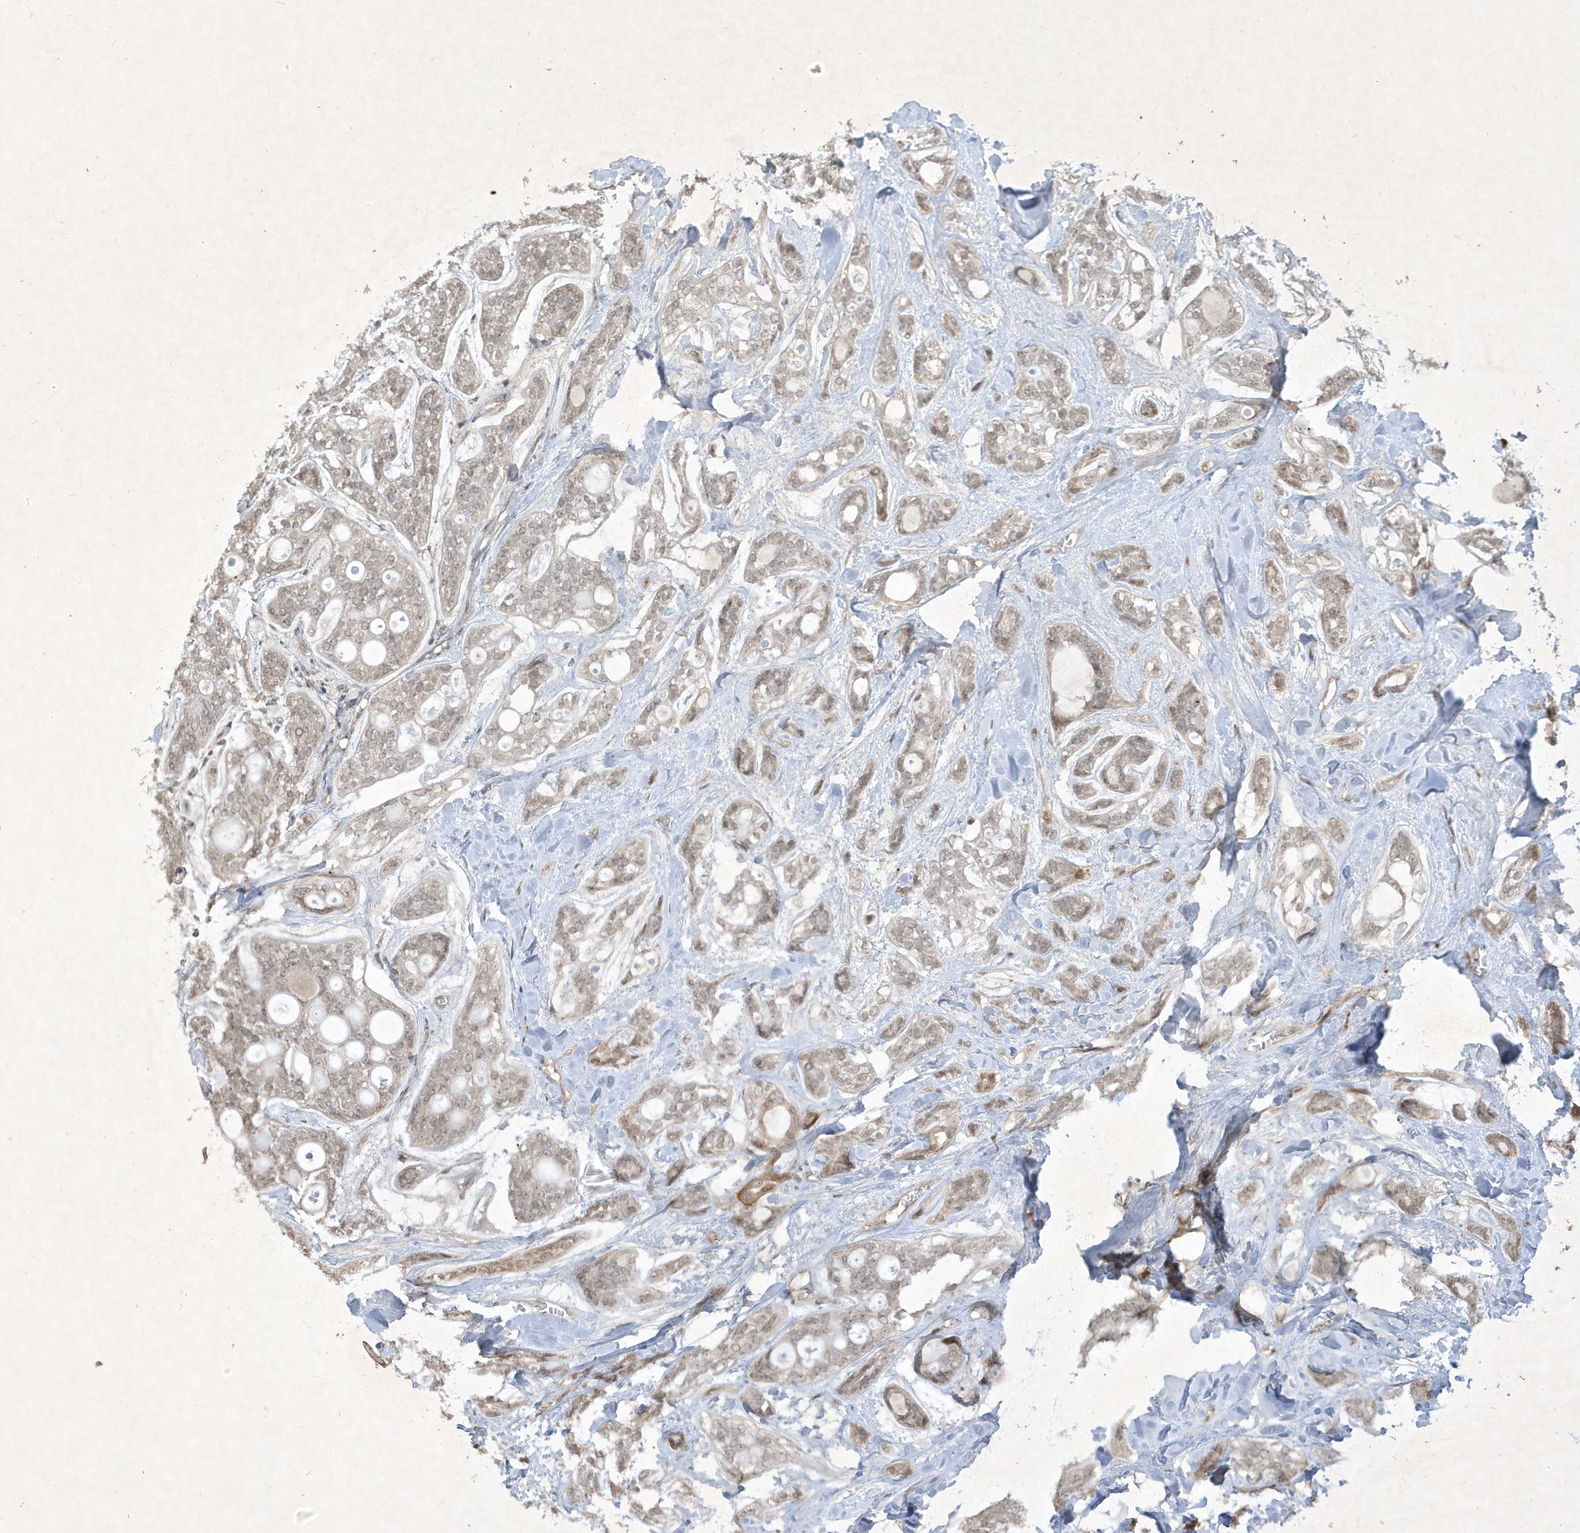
{"staining": {"intensity": "weak", "quantity": "25%-75%", "location": "nuclear"}, "tissue": "head and neck cancer", "cell_type": "Tumor cells", "image_type": "cancer", "snomed": [{"axis": "morphology", "description": "Adenocarcinoma, NOS"}, {"axis": "topography", "description": "Head-Neck"}], "caption": "Human head and neck cancer stained with a brown dye displays weak nuclear positive positivity in approximately 25%-75% of tumor cells.", "gene": "ZNF213", "patient": {"sex": "male", "age": 66}}